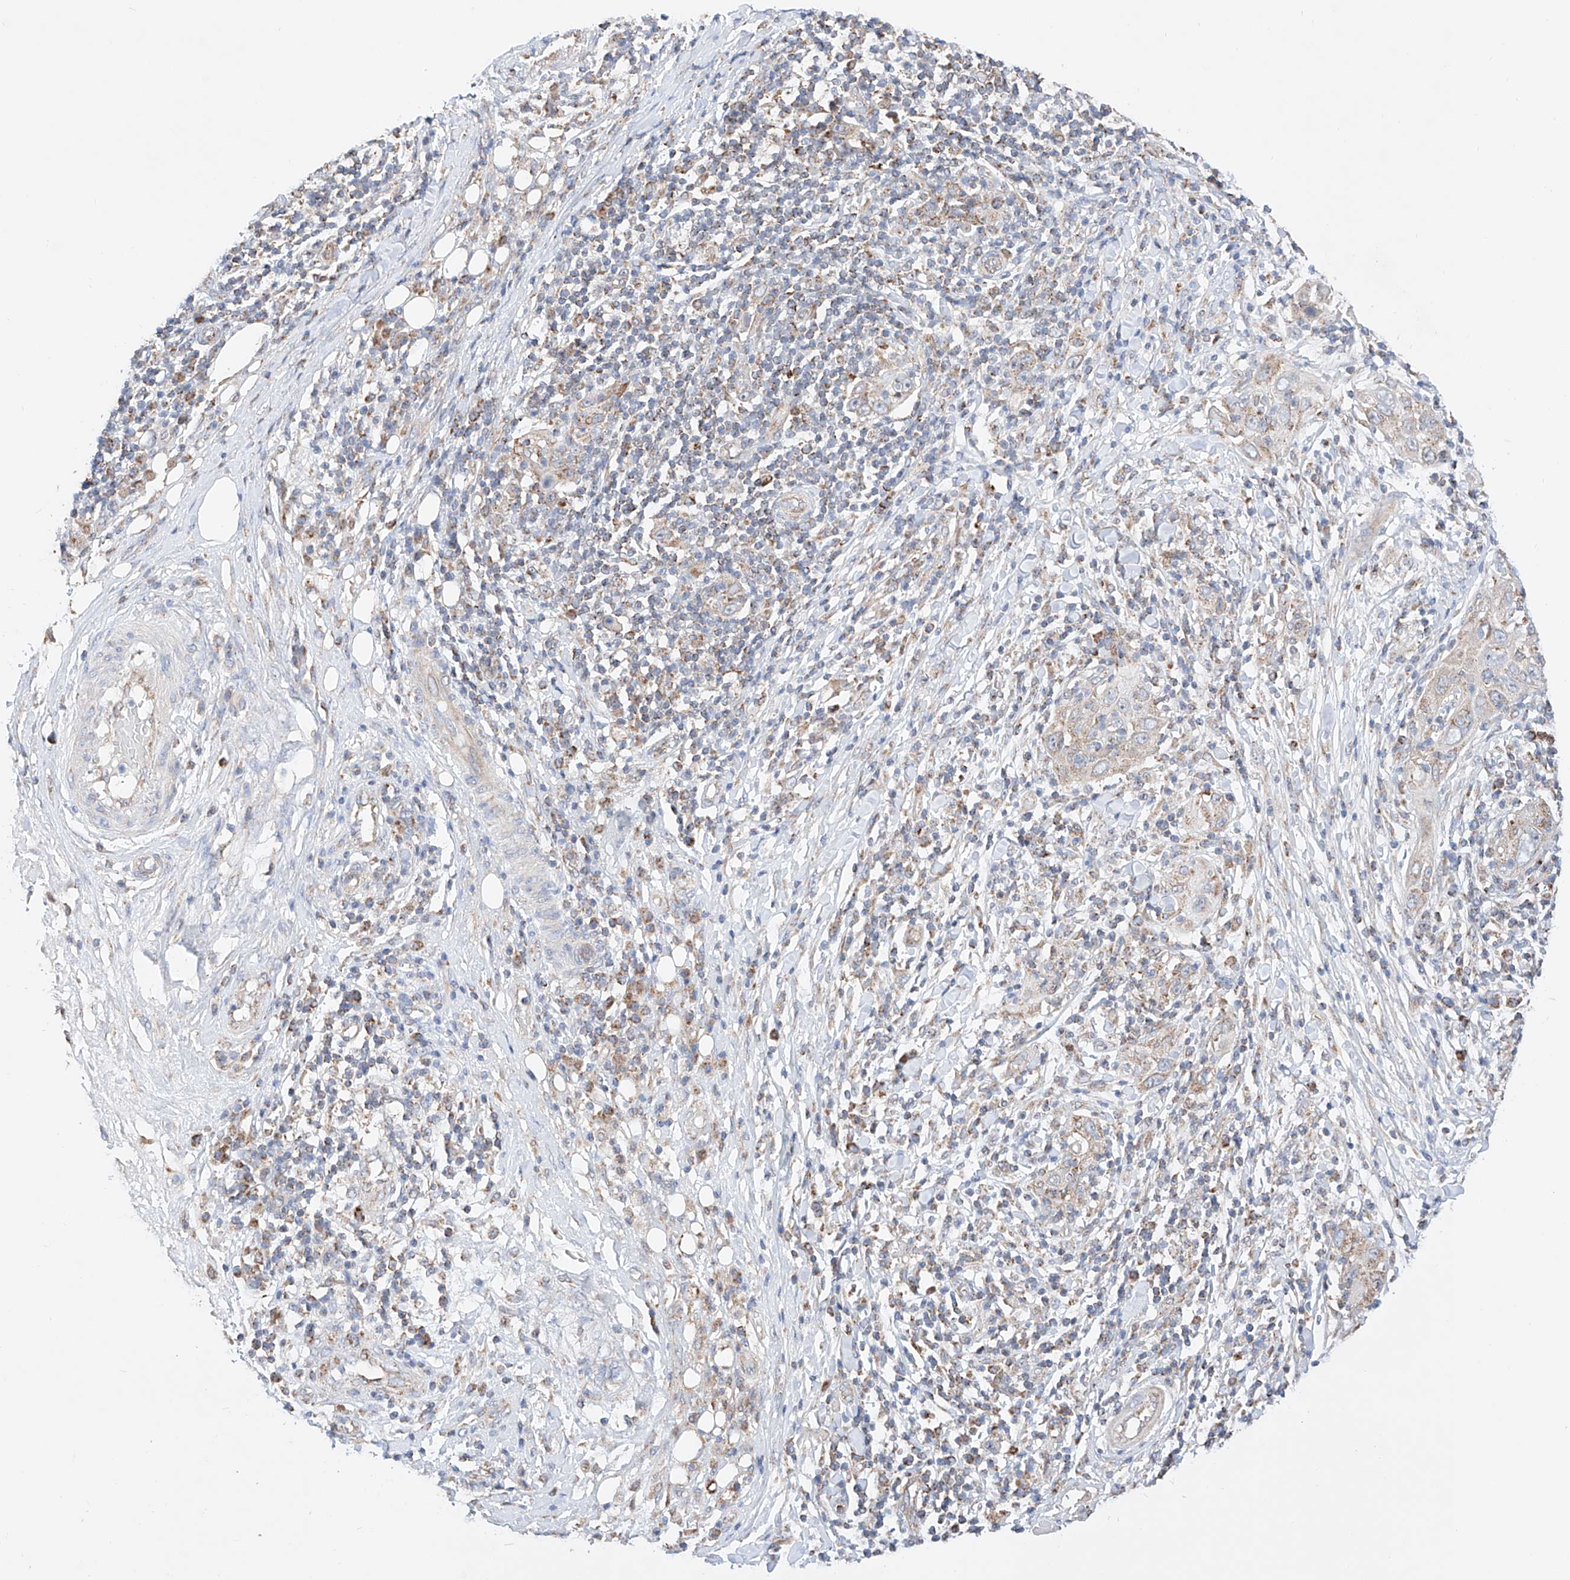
{"staining": {"intensity": "moderate", "quantity": "25%-75%", "location": "cytoplasmic/membranous"}, "tissue": "skin cancer", "cell_type": "Tumor cells", "image_type": "cancer", "snomed": [{"axis": "morphology", "description": "Squamous cell carcinoma, NOS"}, {"axis": "topography", "description": "Skin"}], "caption": "Human skin squamous cell carcinoma stained with a brown dye exhibits moderate cytoplasmic/membranous positive expression in approximately 25%-75% of tumor cells.", "gene": "KTI12", "patient": {"sex": "female", "age": 88}}